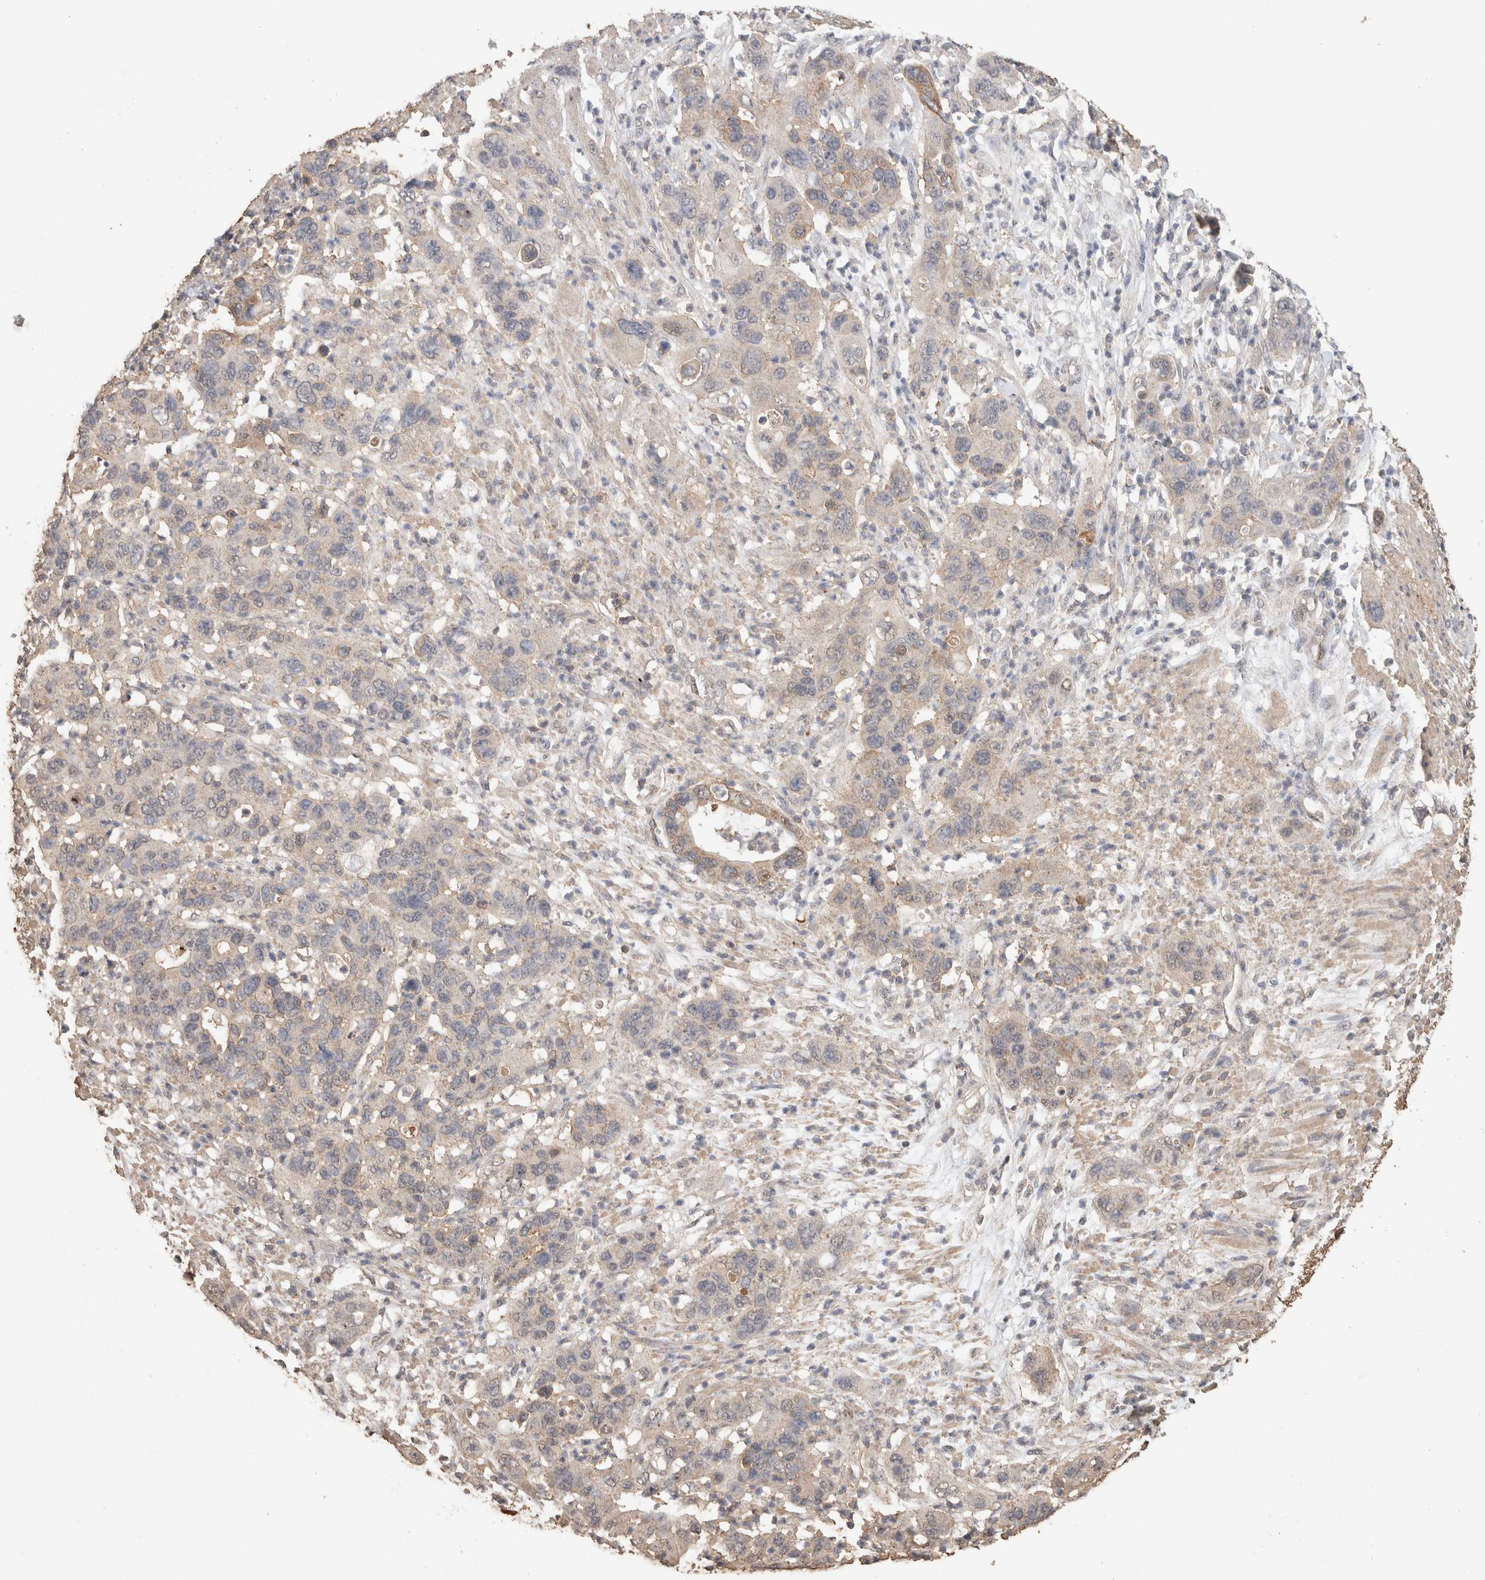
{"staining": {"intensity": "weak", "quantity": "25%-75%", "location": "cytoplasmic/membranous"}, "tissue": "pancreatic cancer", "cell_type": "Tumor cells", "image_type": "cancer", "snomed": [{"axis": "morphology", "description": "Adenocarcinoma, NOS"}, {"axis": "topography", "description": "Pancreas"}], "caption": "A micrograph of human adenocarcinoma (pancreatic) stained for a protein displays weak cytoplasmic/membranous brown staining in tumor cells. (DAB IHC with brightfield microscopy, high magnification).", "gene": "CX3CL1", "patient": {"sex": "female", "age": 71}}